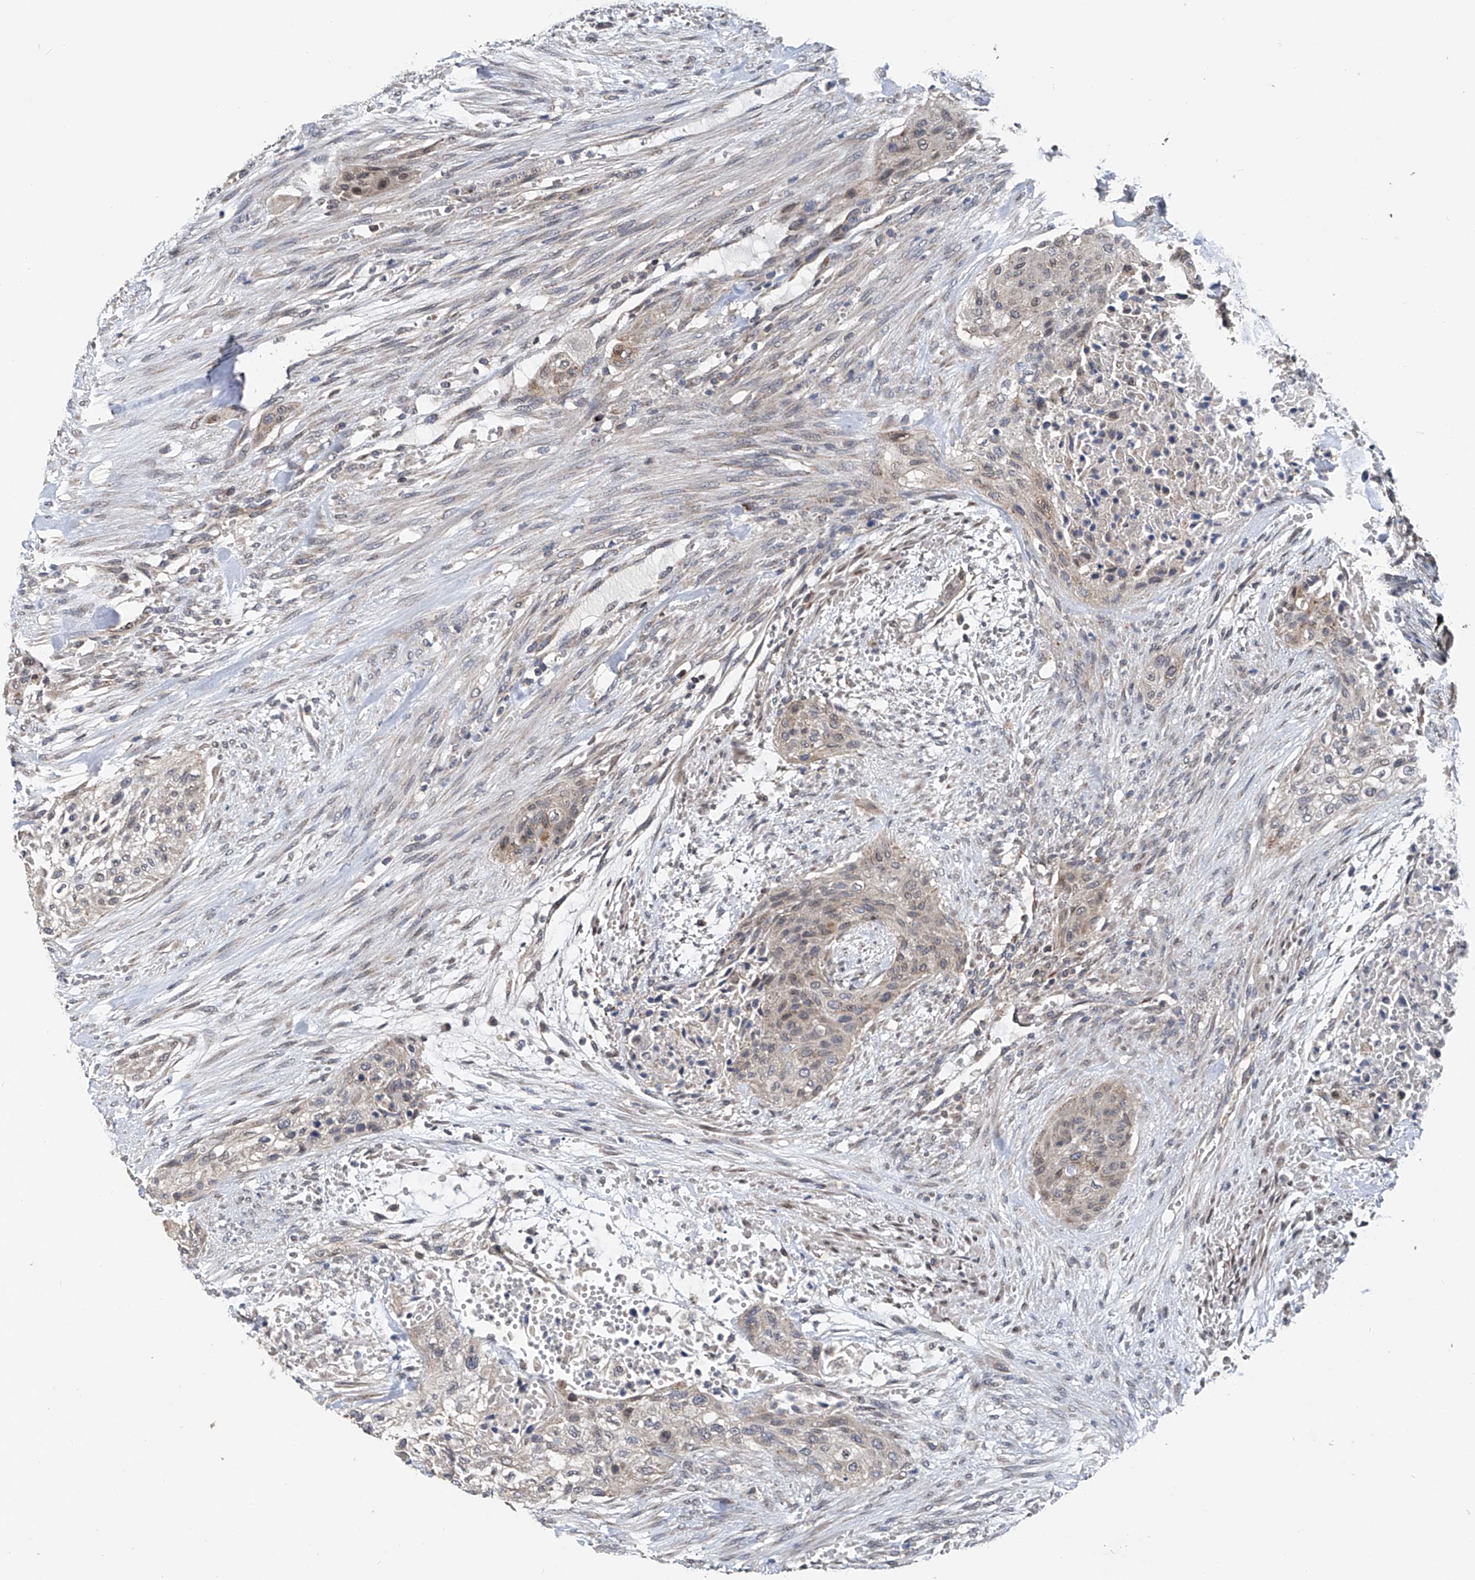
{"staining": {"intensity": "negative", "quantity": "none", "location": "none"}, "tissue": "urothelial cancer", "cell_type": "Tumor cells", "image_type": "cancer", "snomed": [{"axis": "morphology", "description": "Urothelial carcinoma, High grade"}, {"axis": "topography", "description": "Urinary bladder"}], "caption": "Immunohistochemistry histopathology image of neoplastic tissue: human urothelial cancer stained with DAB shows no significant protein expression in tumor cells.", "gene": "BCKDHB", "patient": {"sex": "male", "age": 35}}